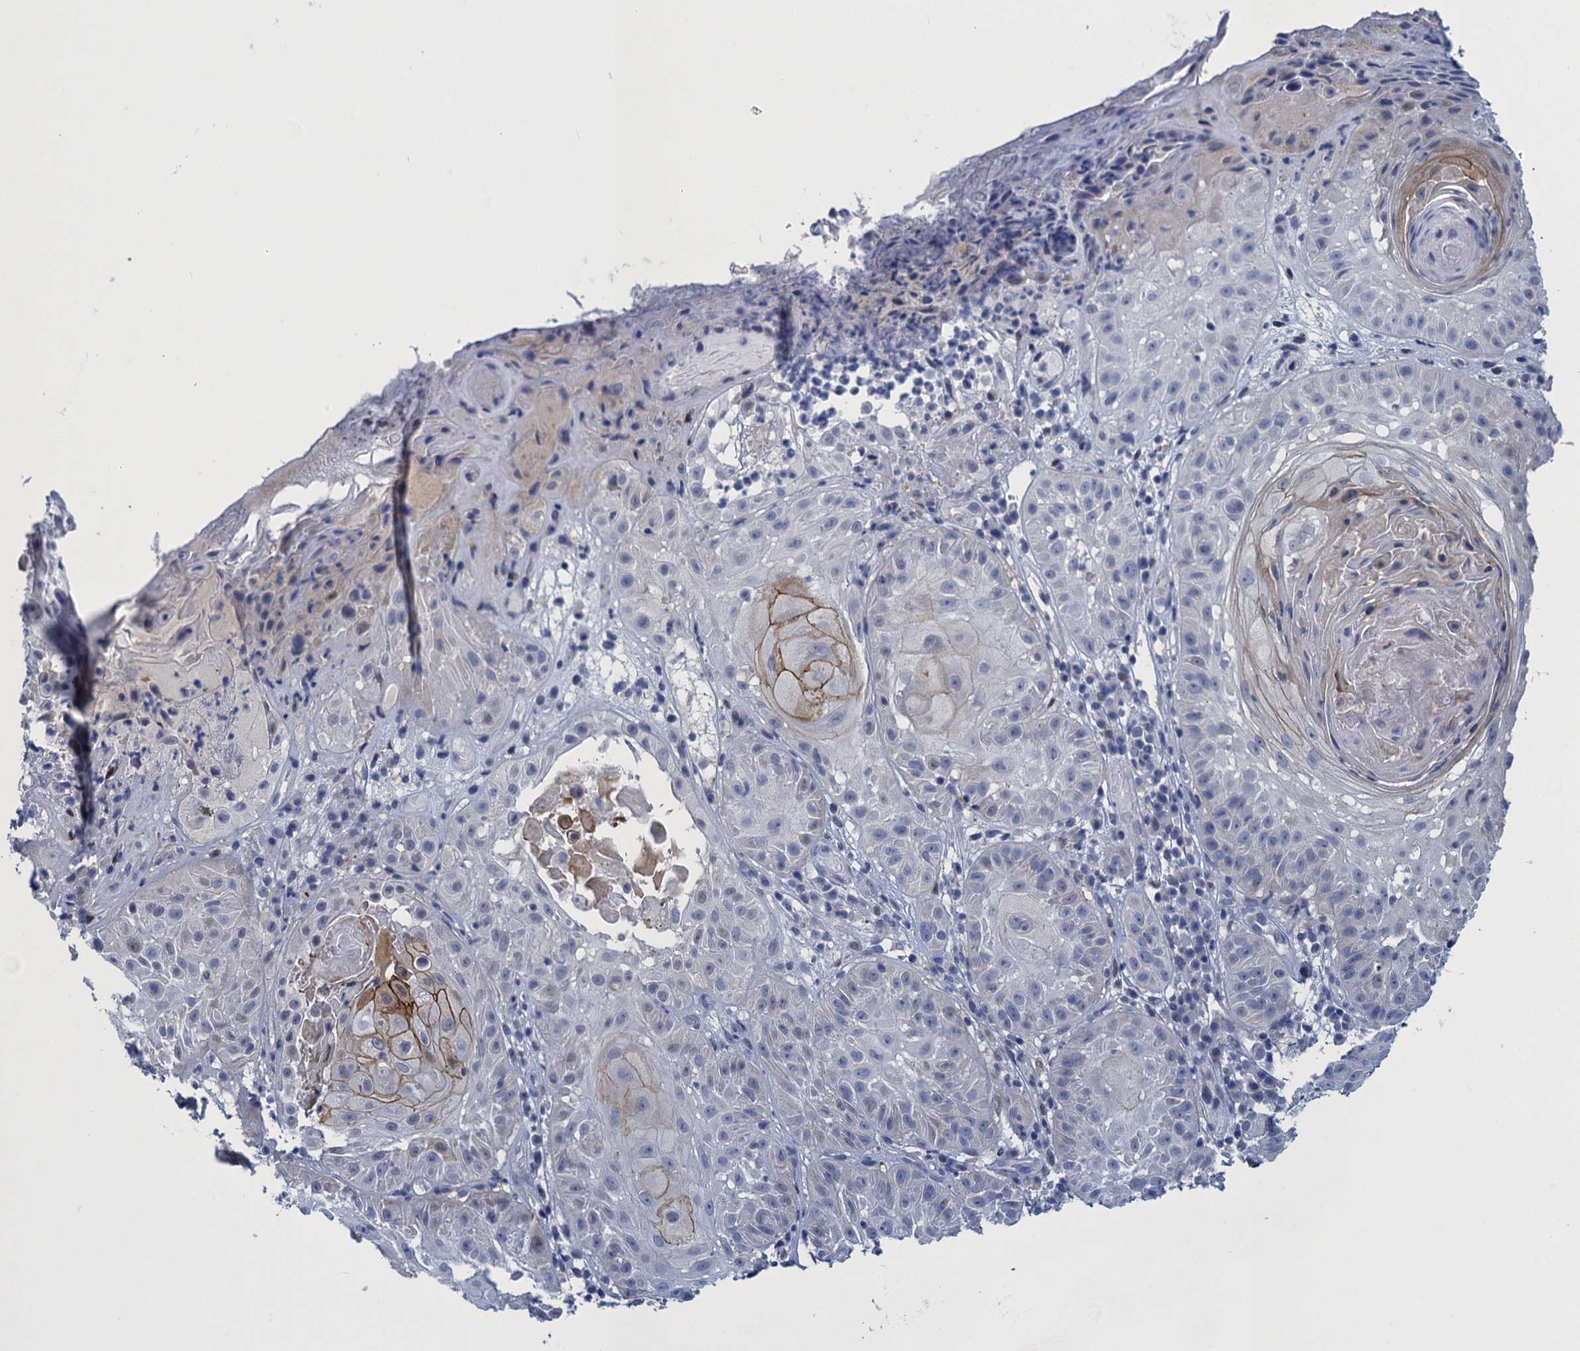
{"staining": {"intensity": "moderate", "quantity": "<25%", "location": "cytoplasmic/membranous"}, "tissue": "skin cancer", "cell_type": "Tumor cells", "image_type": "cancer", "snomed": [{"axis": "morphology", "description": "Normal tissue, NOS"}, {"axis": "morphology", "description": "Basal cell carcinoma"}, {"axis": "topography", "description": "Skin"}], "caption": "This is an image of immunohistochemistry staining of skin cancer (basal cell carcinoma), which shows moderate expression in the cytoplasmic/membranous of tumor cells.", "gene": "SCEL", "patient": {"sex": "male", "age": 93}}